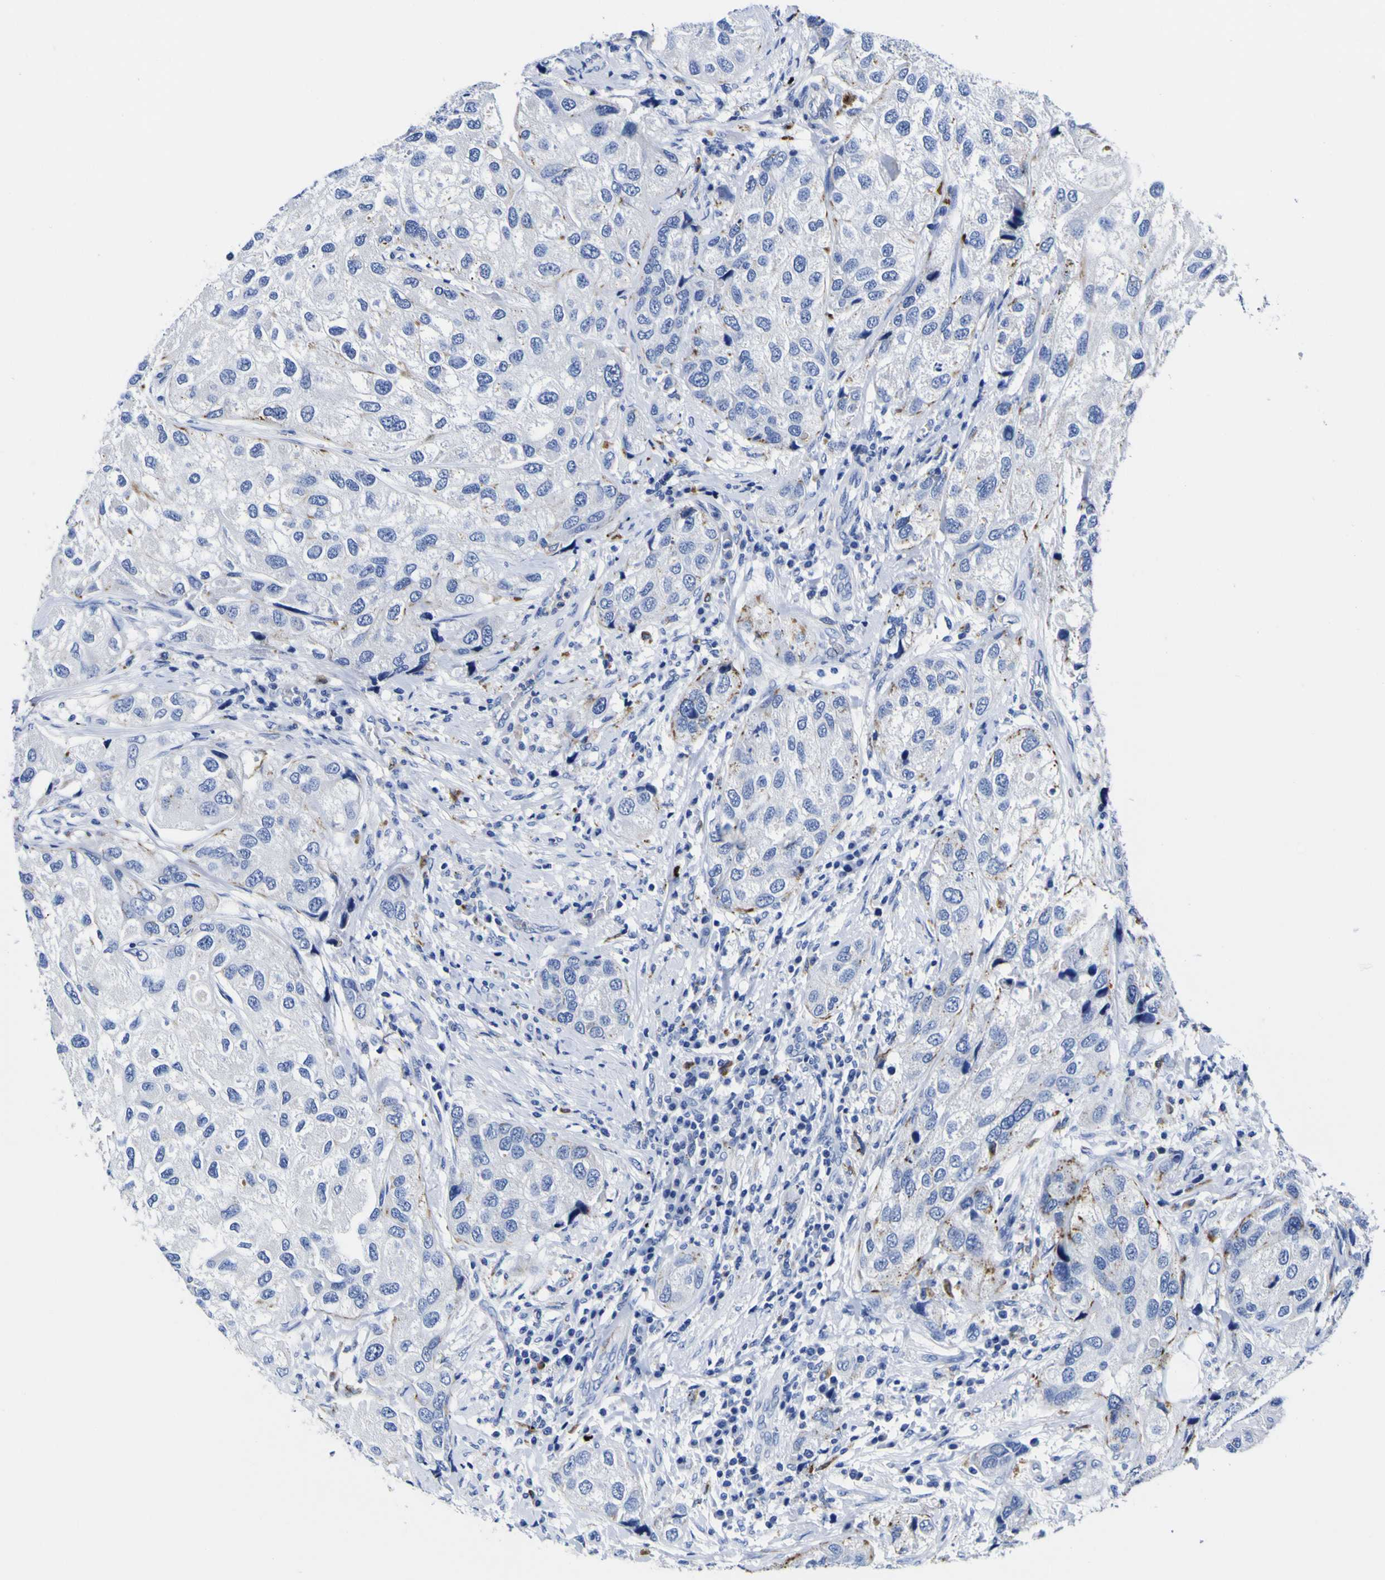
{"staining": {"intensity": "moderate", "quantity": "<25%", "location": "cytoplasmic/membranous"}, "tissue": "urothelial cancer", "cell_type": "Tumor cells", "image_type": "cancer", "snomed": [{"axis": "morphology", "description": "Urothelial carcinoma, High grade"}, {"axis": "topography", "description": "Urinary bladder"}], "caption": "Immunohistochemical staining of human urothelial cancer demonstrates moderate cytoplasmic/membranous protein staining in about <25% of tumor cells.", "gene": "HLA-DQA1", "patient": {"sex": "female", "age": 64}}